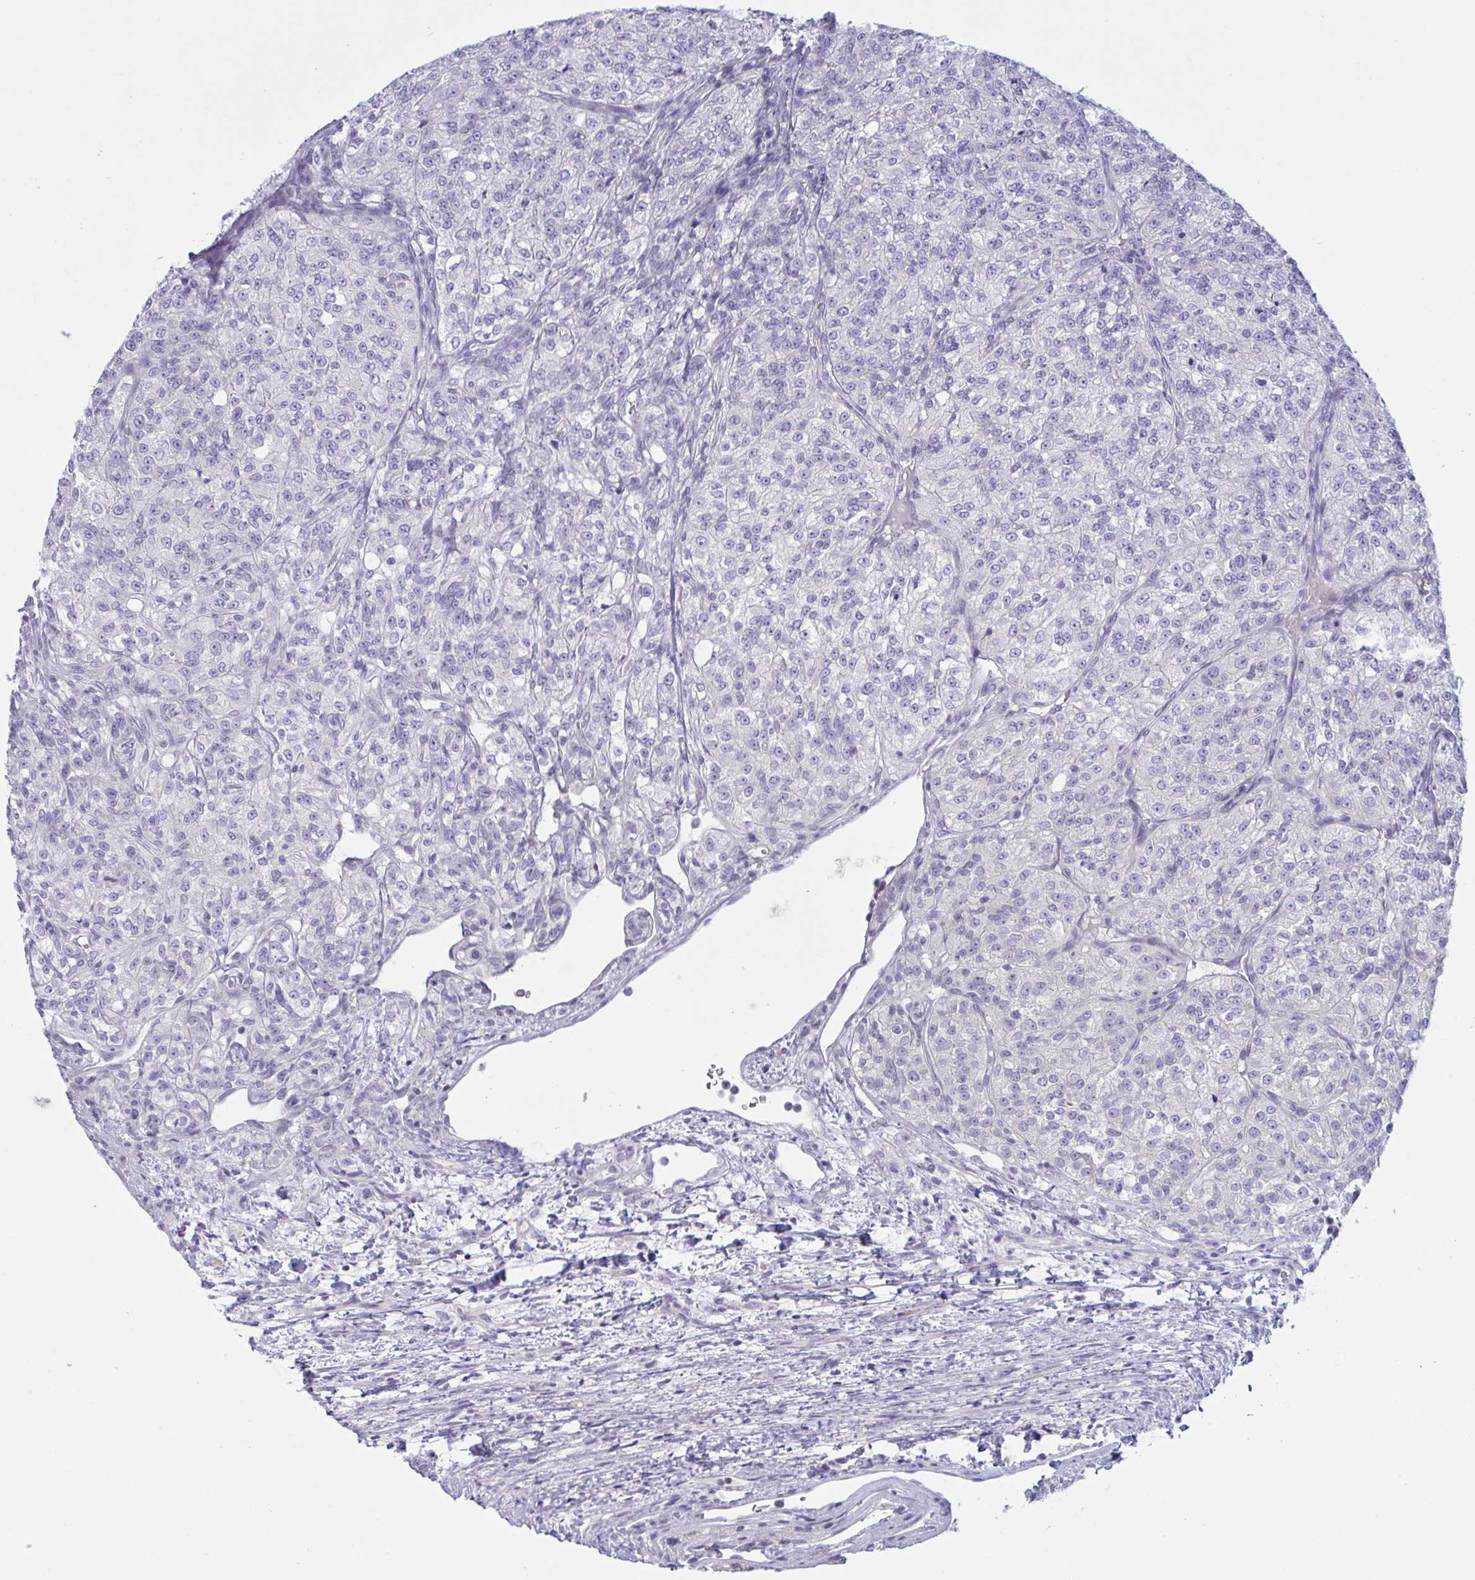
{"staining": {"intensity": "negative", "quantity": "none", "location": "none"}, "tissue": "renal cancer", "cell_type": "Tumor cells", "image_type": "cancer", "snomed": [{"axis": "morphology", "description": "Adenocarcinoma, NOS"}, {"axis": "topography", "description": "Kidney"}], "caption": "Renal cancer was stained to show a protein in brown. There is no significant expression in tumor cells.", "gene": "NAA30", "patient": {"sex": "female", "age": 63}}